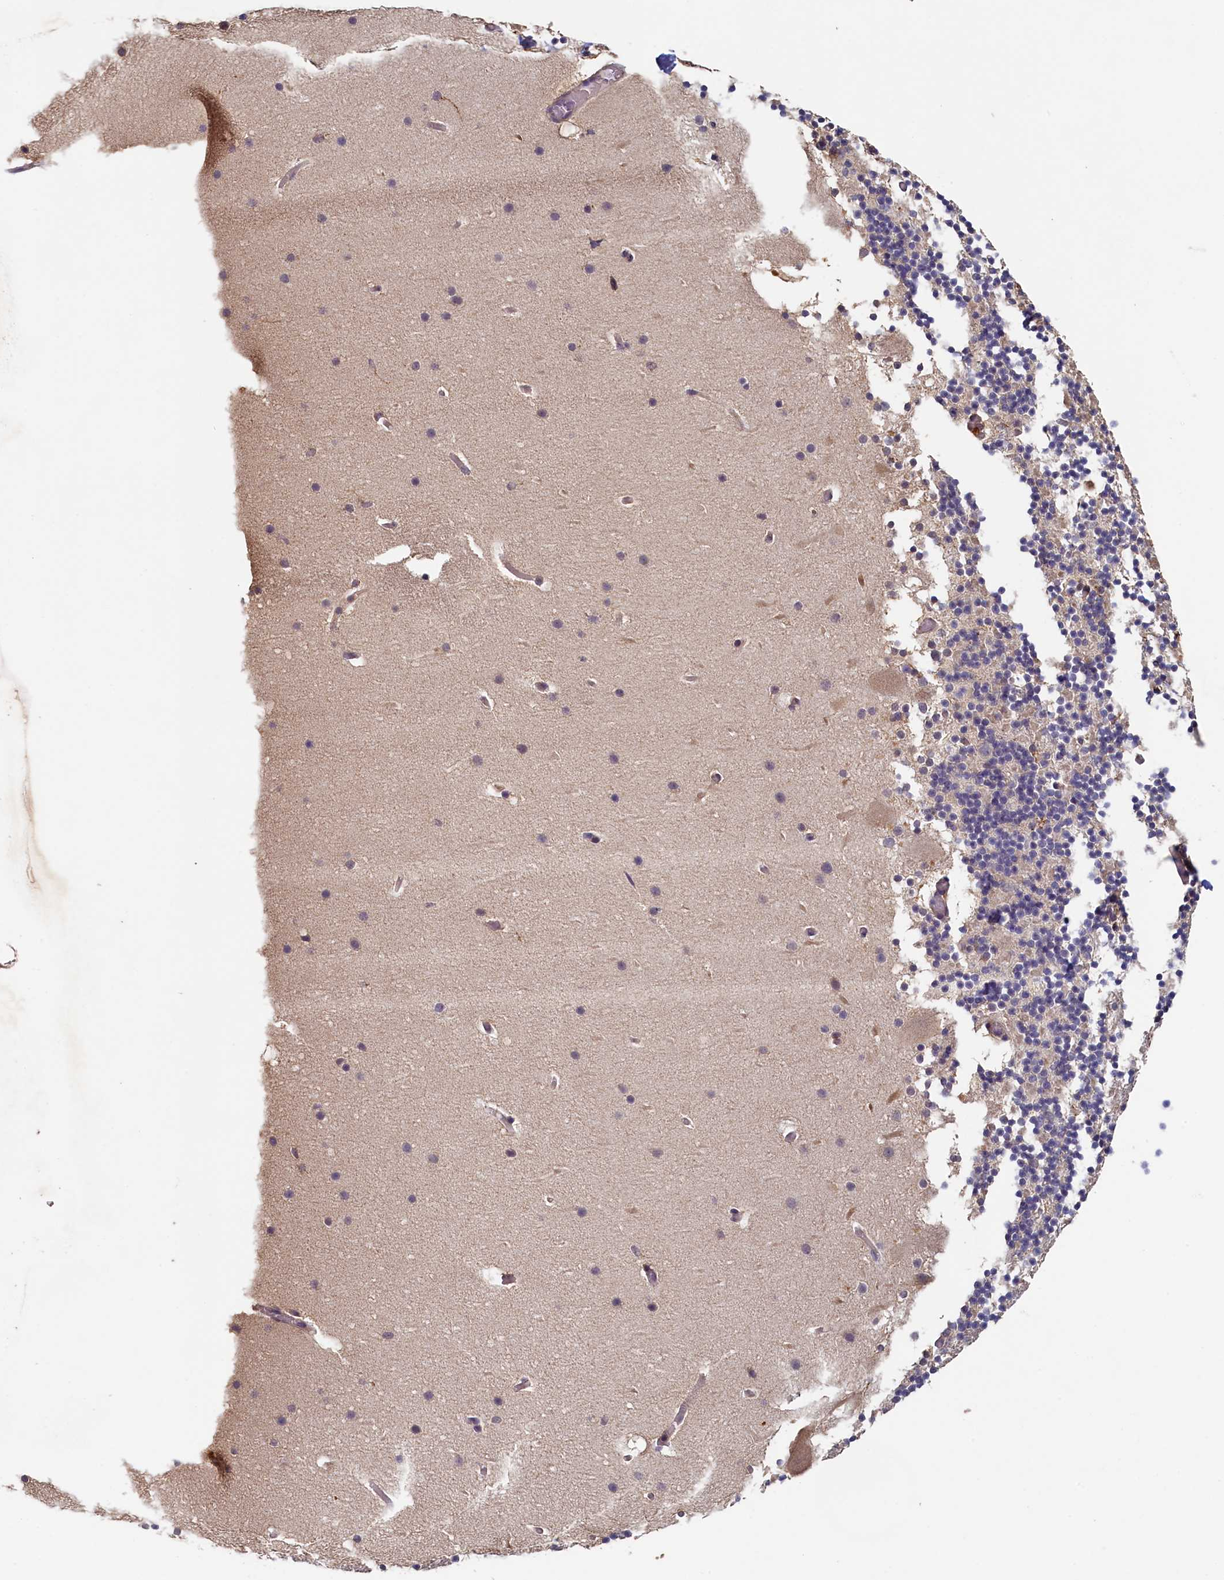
{"staining": {"intensity": "negative", "quantity": "none", "location": "none"}, "tissue": "cerebellum", "cell_type": "Cells in granular layer", "image_type": "normal", "snomed": [{"axis": "morphology", "description": "Normal tissue, NOS"}, {"axis": "topography", "description": "Cerebellum"}], "caption": "The micrograph reveals no staining of cells in granular layer in normal cerebellum.", "gene": "NUBP2", "patient": {"sex": "male", "age": 57}}